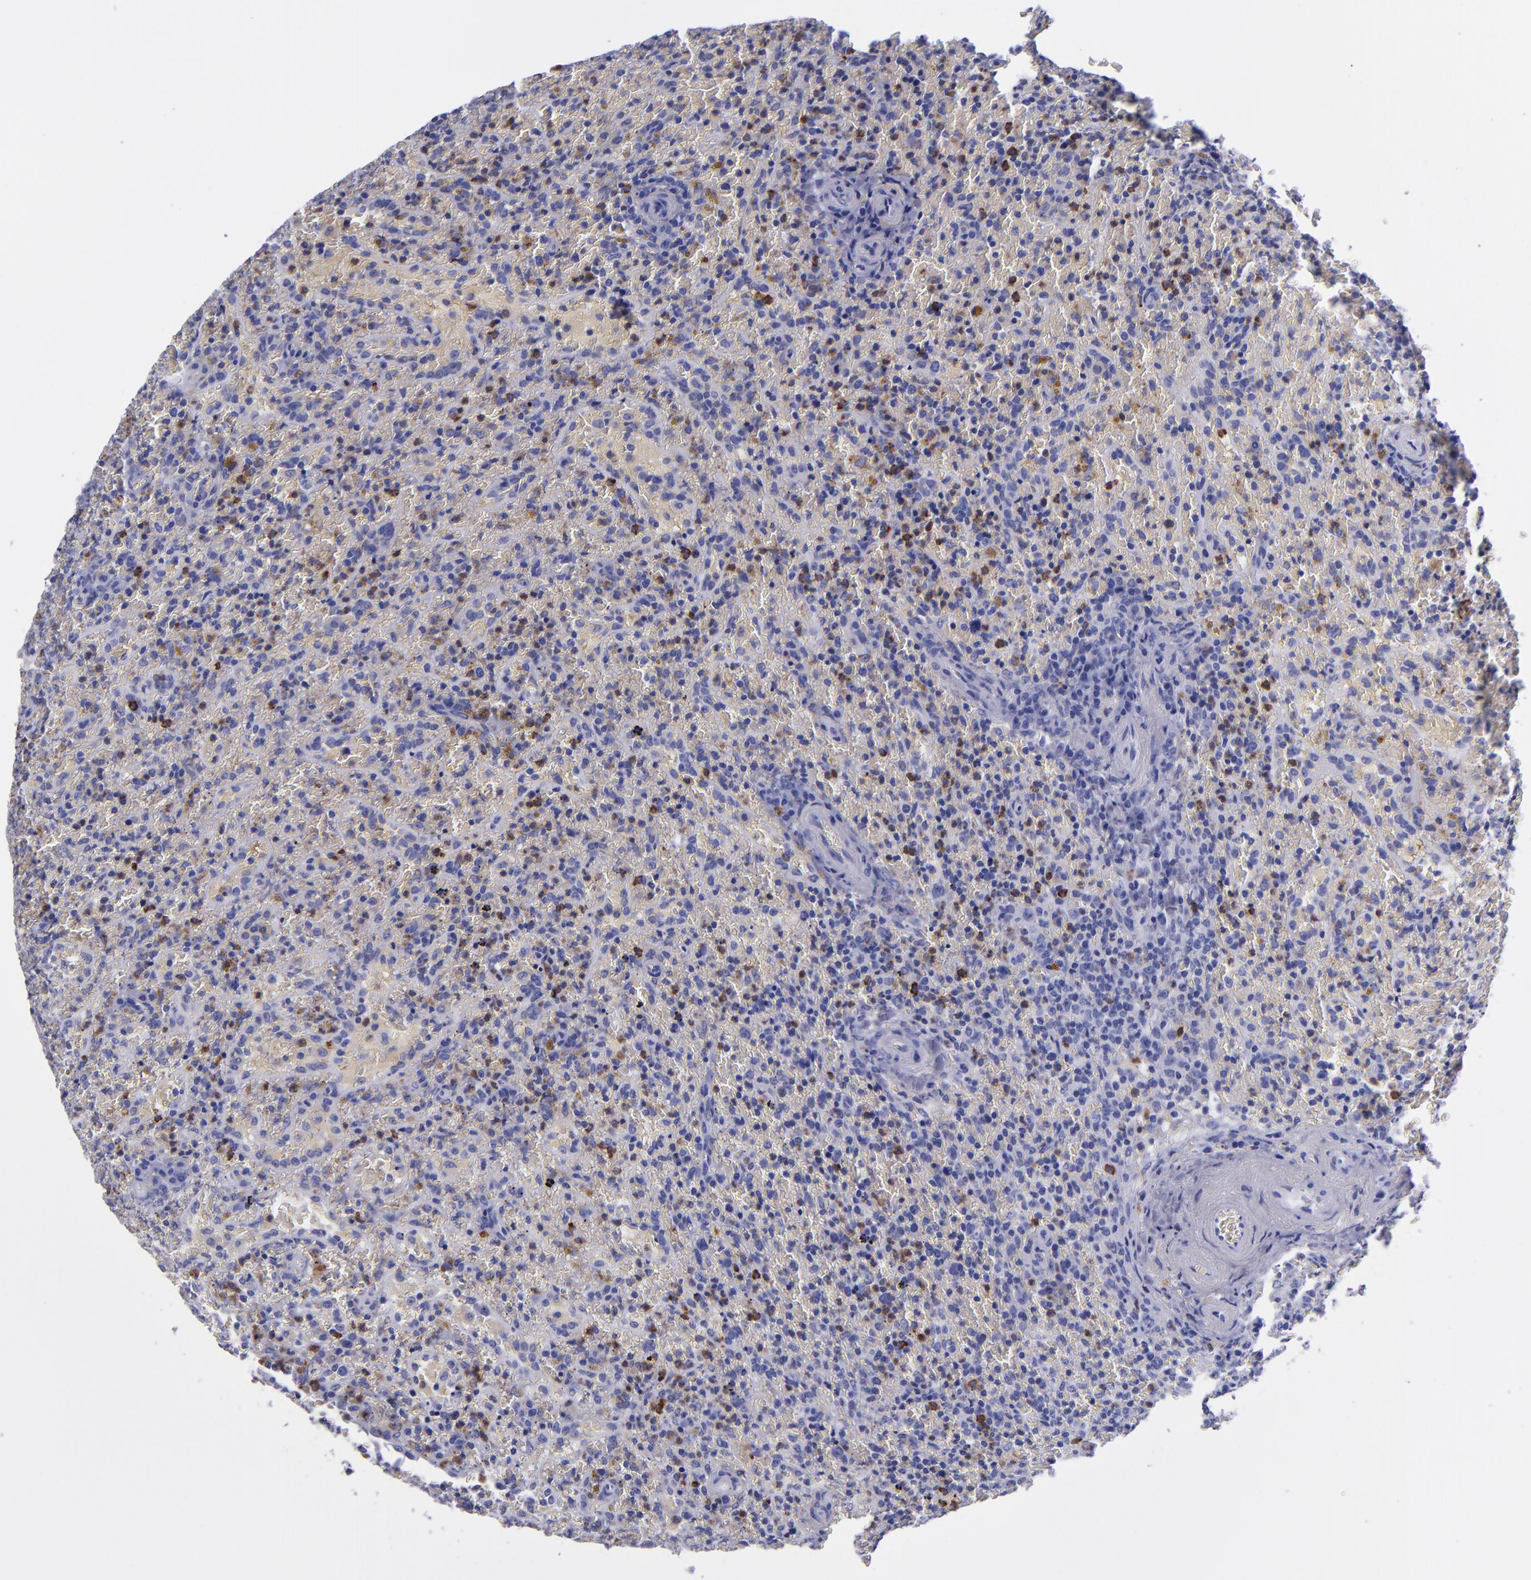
{"staining": {"intensity": "negative", "quantity": "none", "location": "none"}, "tissue": "lymphoma", "cell_type": "Tumor cells", "image_type": "cancer", "snomed": [{"axis": "morphology", "description": "Malignant lymphoma, non-Hodgkin's type, High grade"}, {"axis": "topography", "description": "Spleen"}, {"axis": "topography", "description": "Lymph node"}], "caption": "Tumor cells show no significant protein staining in lymphoma. (Stains: DAB (3,3'-diaminobenzidine) immunohistochemistry with hematoxylin counter stain, Microscopy: brightfield microscopy at high magnification).", "gene": "CR1", "patient": {"sex": "female", "age": 70}}